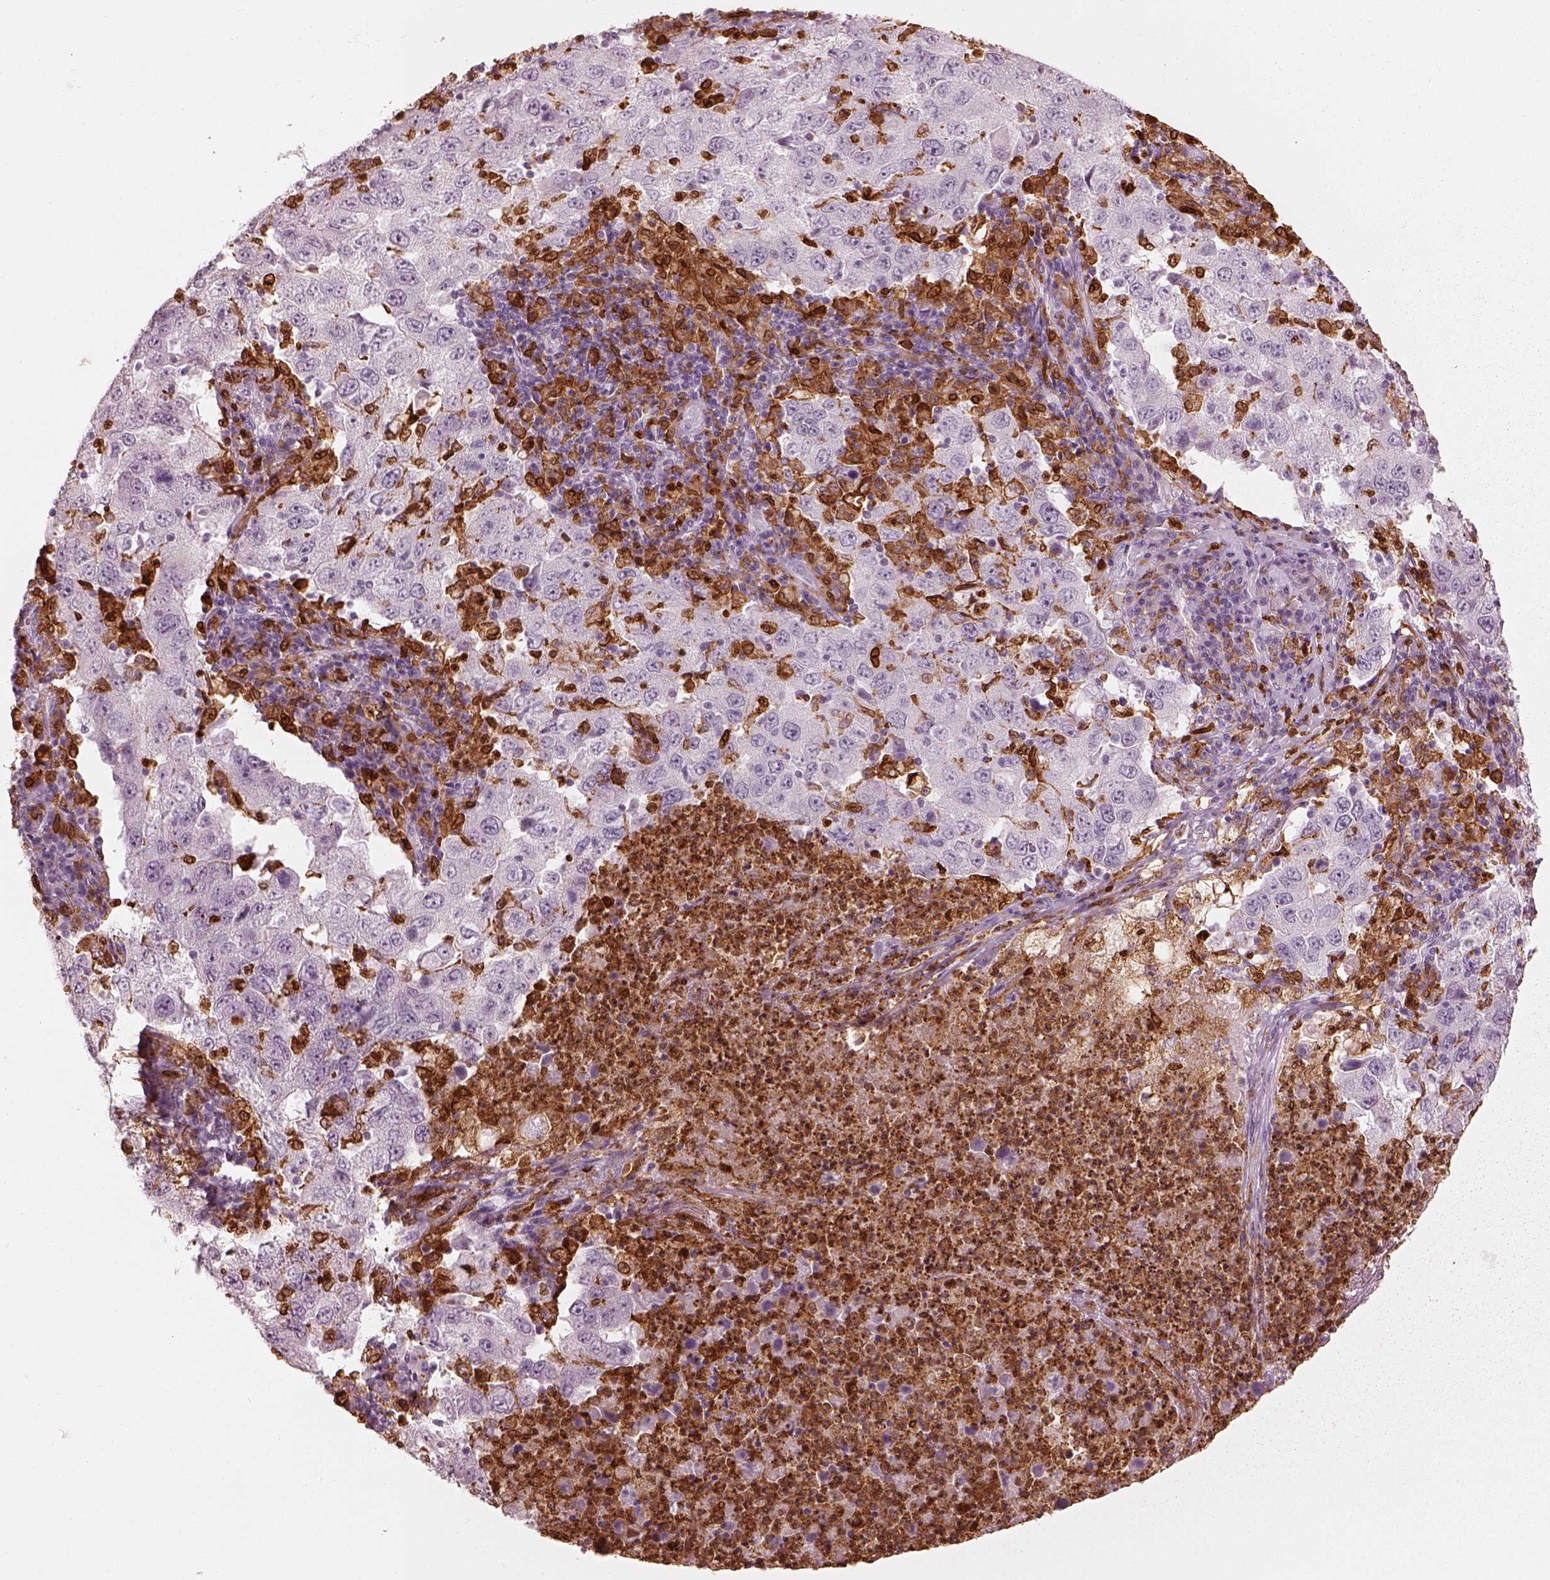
{"staining": {"intensity": "negative", "quantity": "none", "location": "none"}, "tissue": "lung cancer", "cell_type": "Tumor cells", "image_type": "cancer", "snomed": [{"axis": "morphology", "description": "Adenocarcinoma, NOS"}, {"axis": "topography", "description": "Lung"}], "caption": "An IHC photomicrograph of lung cancer is shown. There is no staining in tumor cells of lung cancer. (DAB immunohistochemistry visualized using brightfield microscopy, high magnification).", "gene": "ALOX5", "patient": {"sex": "male", "age": 73}}